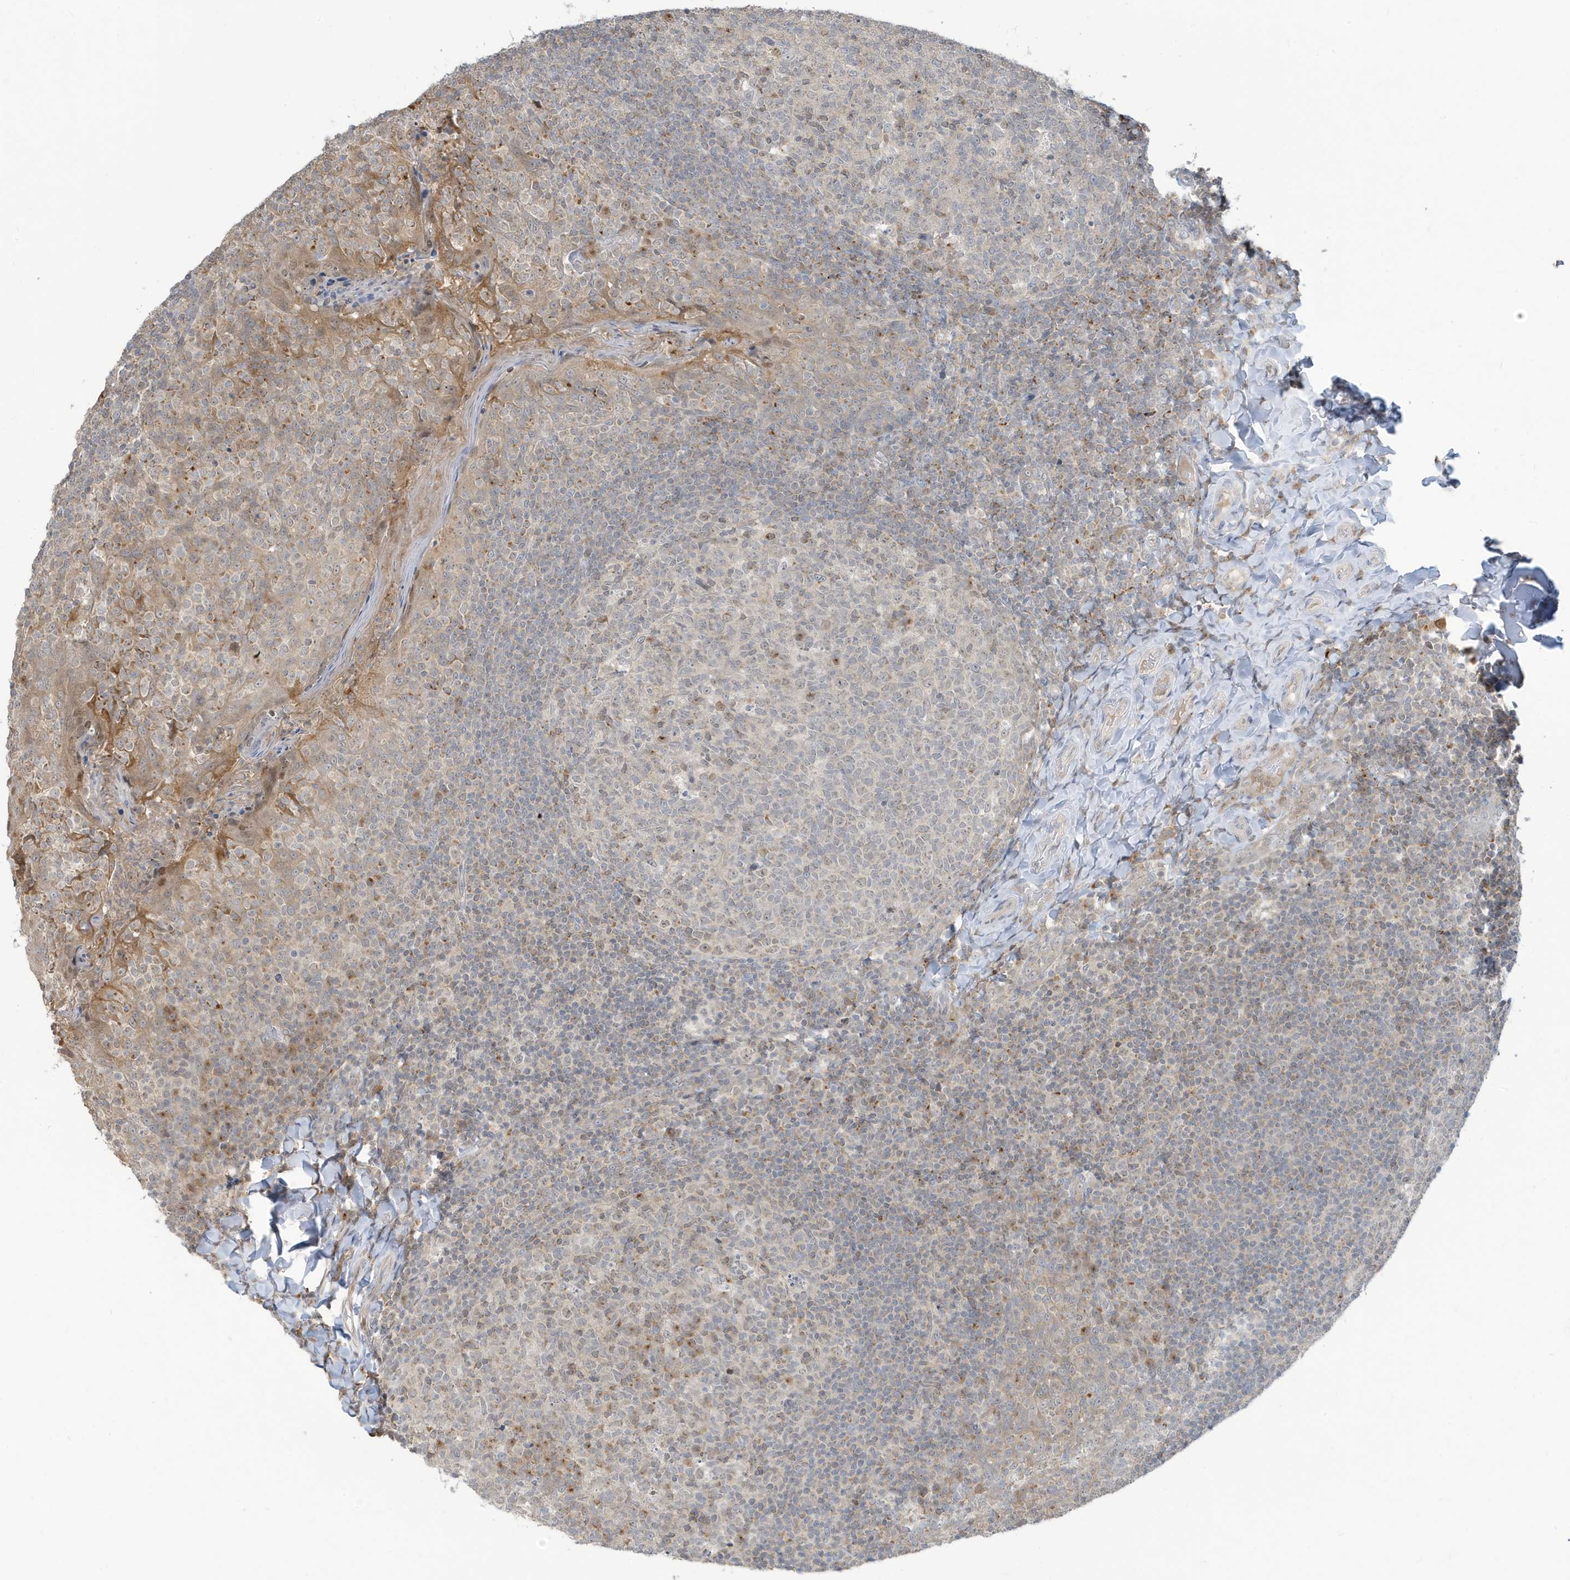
{"staining": {"intensity": "weak", "quantity": "<25%", "location": "cytoplasmic/membranous"}, "tissue": "tonsil", "cell_type": "Germinal center cells", "image_type": "normal", "snomed": [{"axis": "morphology", "description": "Normal tissue, NOS"}, {"axis": "topography", "description": "Tonsil"}], "caption": "This is an immunohistochemistry photomicrograph of unremarkable human tonsil. There is no expression in germinal center cells.", "gene": "PRRT3", "patient": {"sex": "female", "age": 19}}